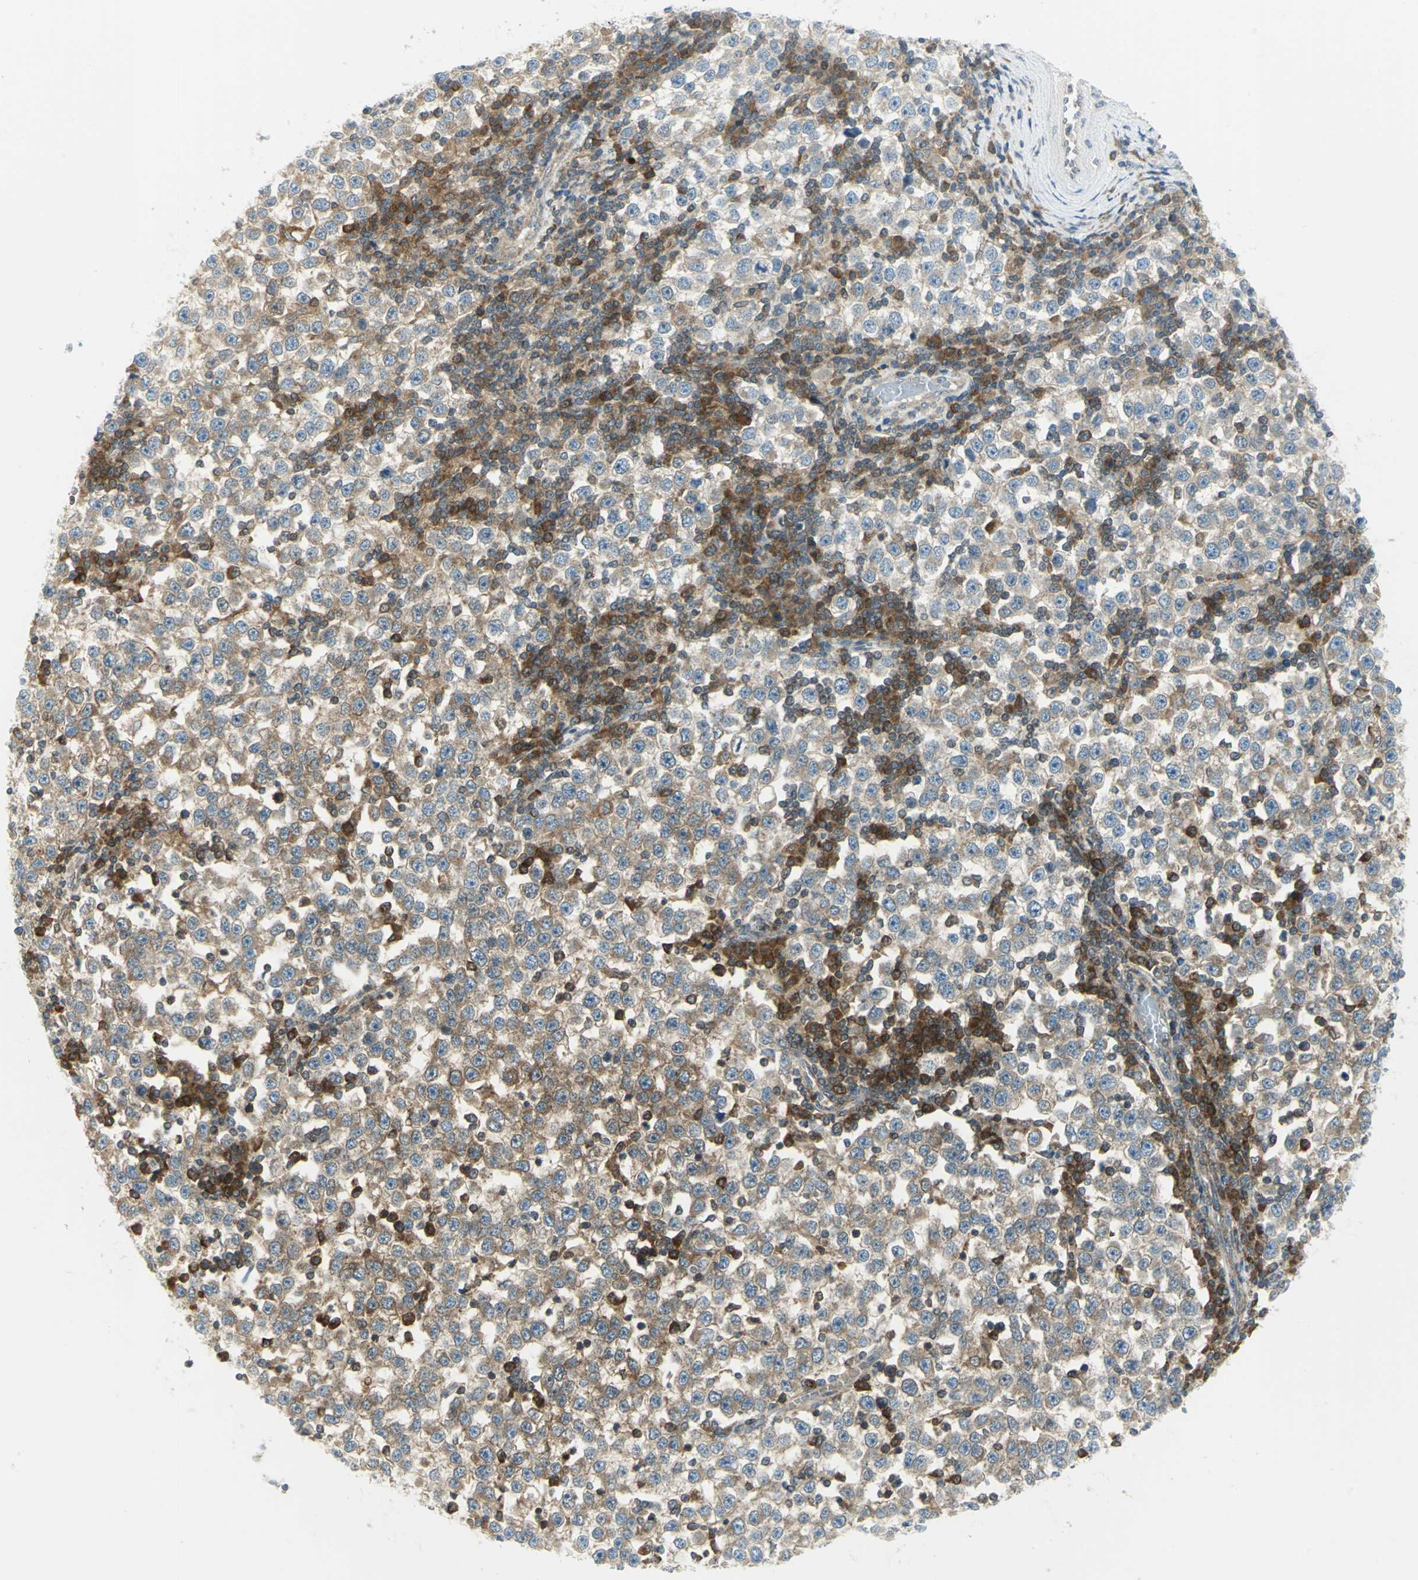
{"staining": {"intensity": "moderate", "quantity": "25%-75%", "location": "cytoplasmic/membranous"}, "tissue": "testis cancer", "cell_type": "Tumor cells", "image_type": "cancer", "snomed": [{"axis": "morphology", "description": "Seminoma, NOS"}, {"axis": "topography", "description": "Testis"}], "caption": "IHC (DAB (3,3'-diaminobenzidine)) staining of human seminoma (testis) displays moderate cytoplasmic/membranous protein expression in approximately 25%-75% of tumor cells.", "gene": "ALDOA", "patient": {"sex": "male", "age": 65}}